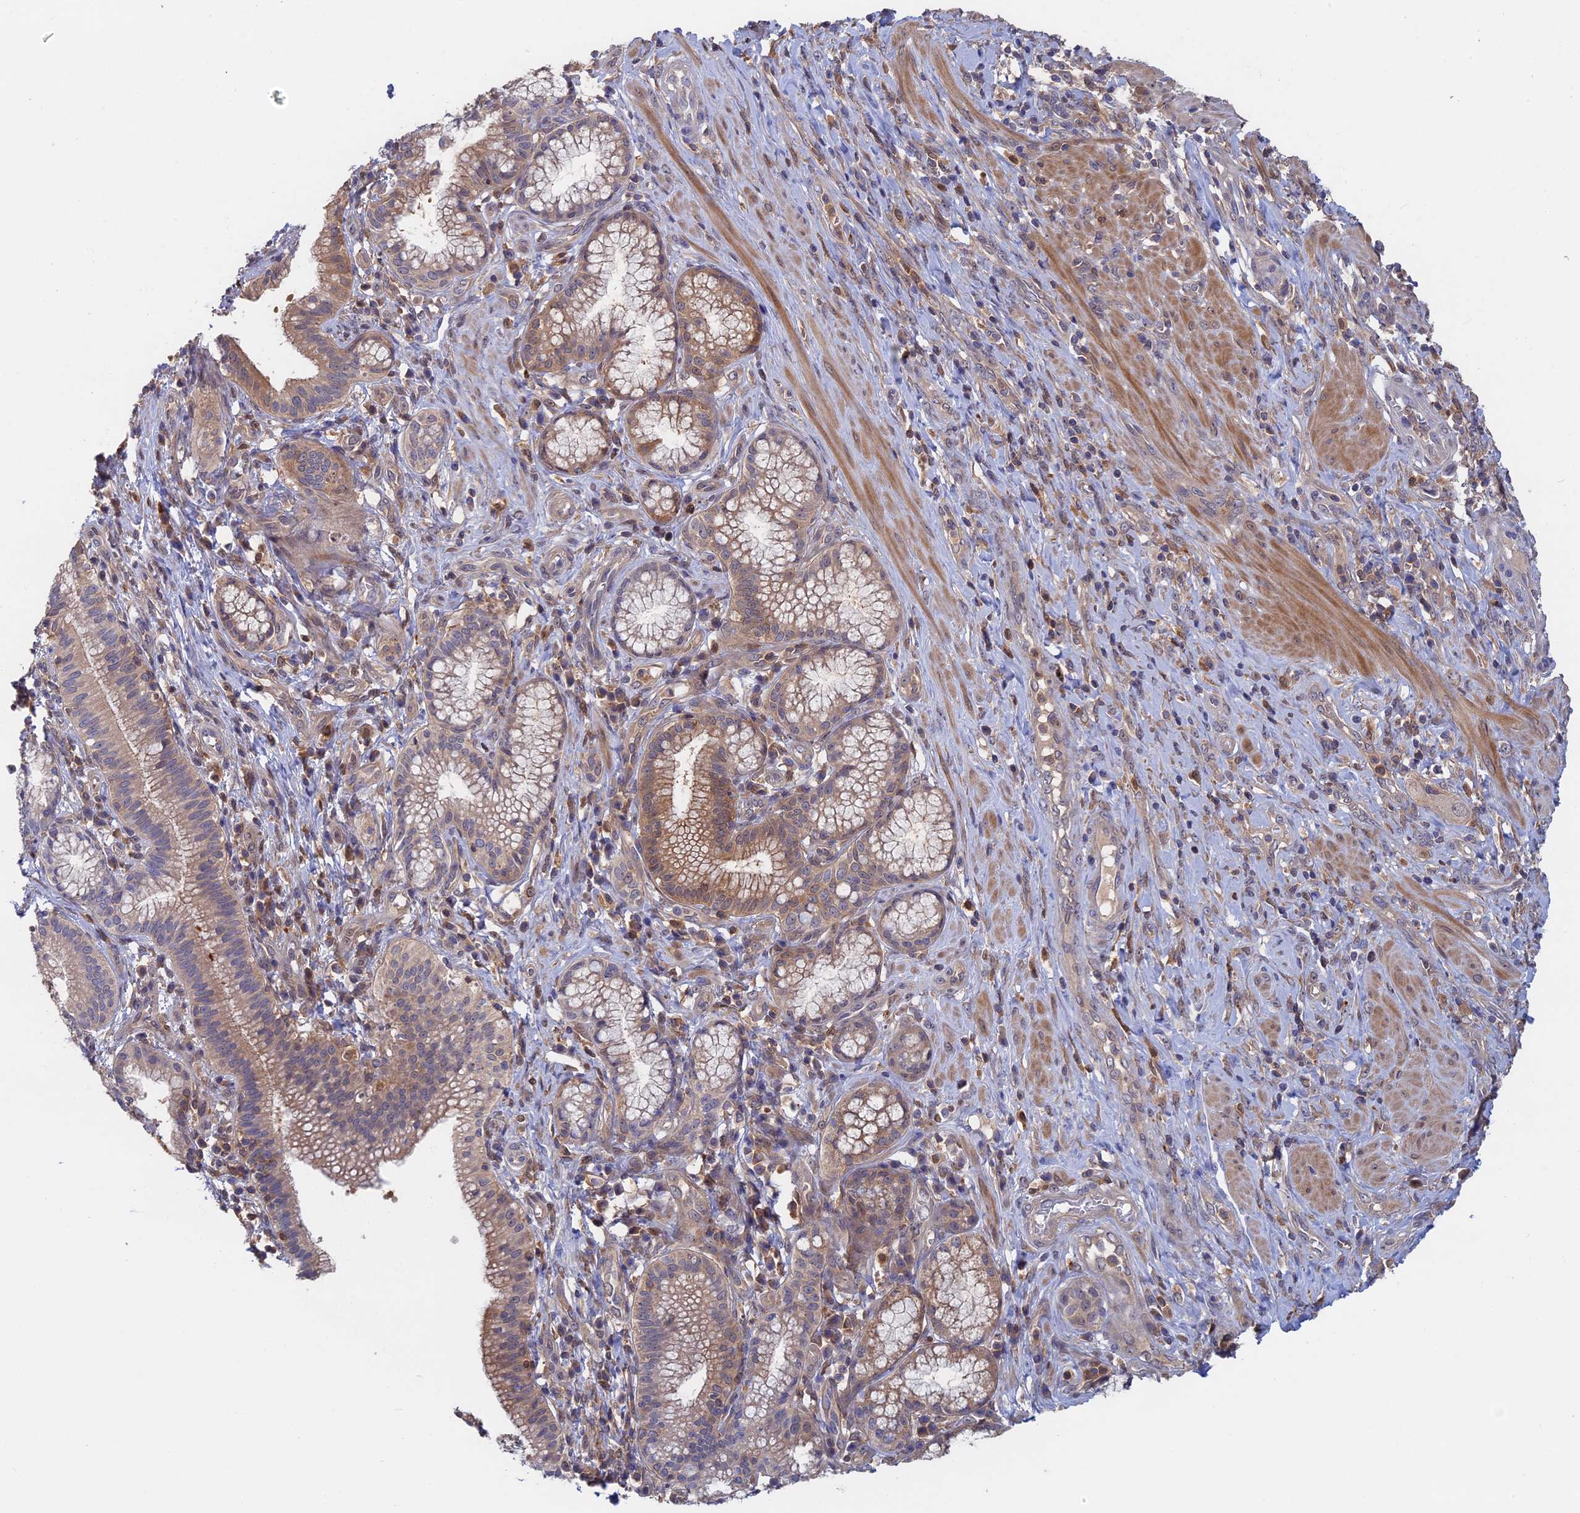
{"staining": {"intensity": "moderate", "quantity": "25%-75%", "location": "cytoplasmic/membranous"}, "tissue": "pancreatic cancer", "cell_type": "Tumor cells", "image_type": "cancer", "snomed": [{"axis": "morphology", "description": "Adenocarcinoma, NOS"}, {"axis": "topography", "description": "Pancreas"}], "caption": "Human pancreatic cancer stained for a protein (brown) exhibits moderate cytoplasmic/membranous positive staining in approximately 25%-75% of tumor cells.", "gene": "BLVRA", "patient": {"sex": "male", "age": 72}}